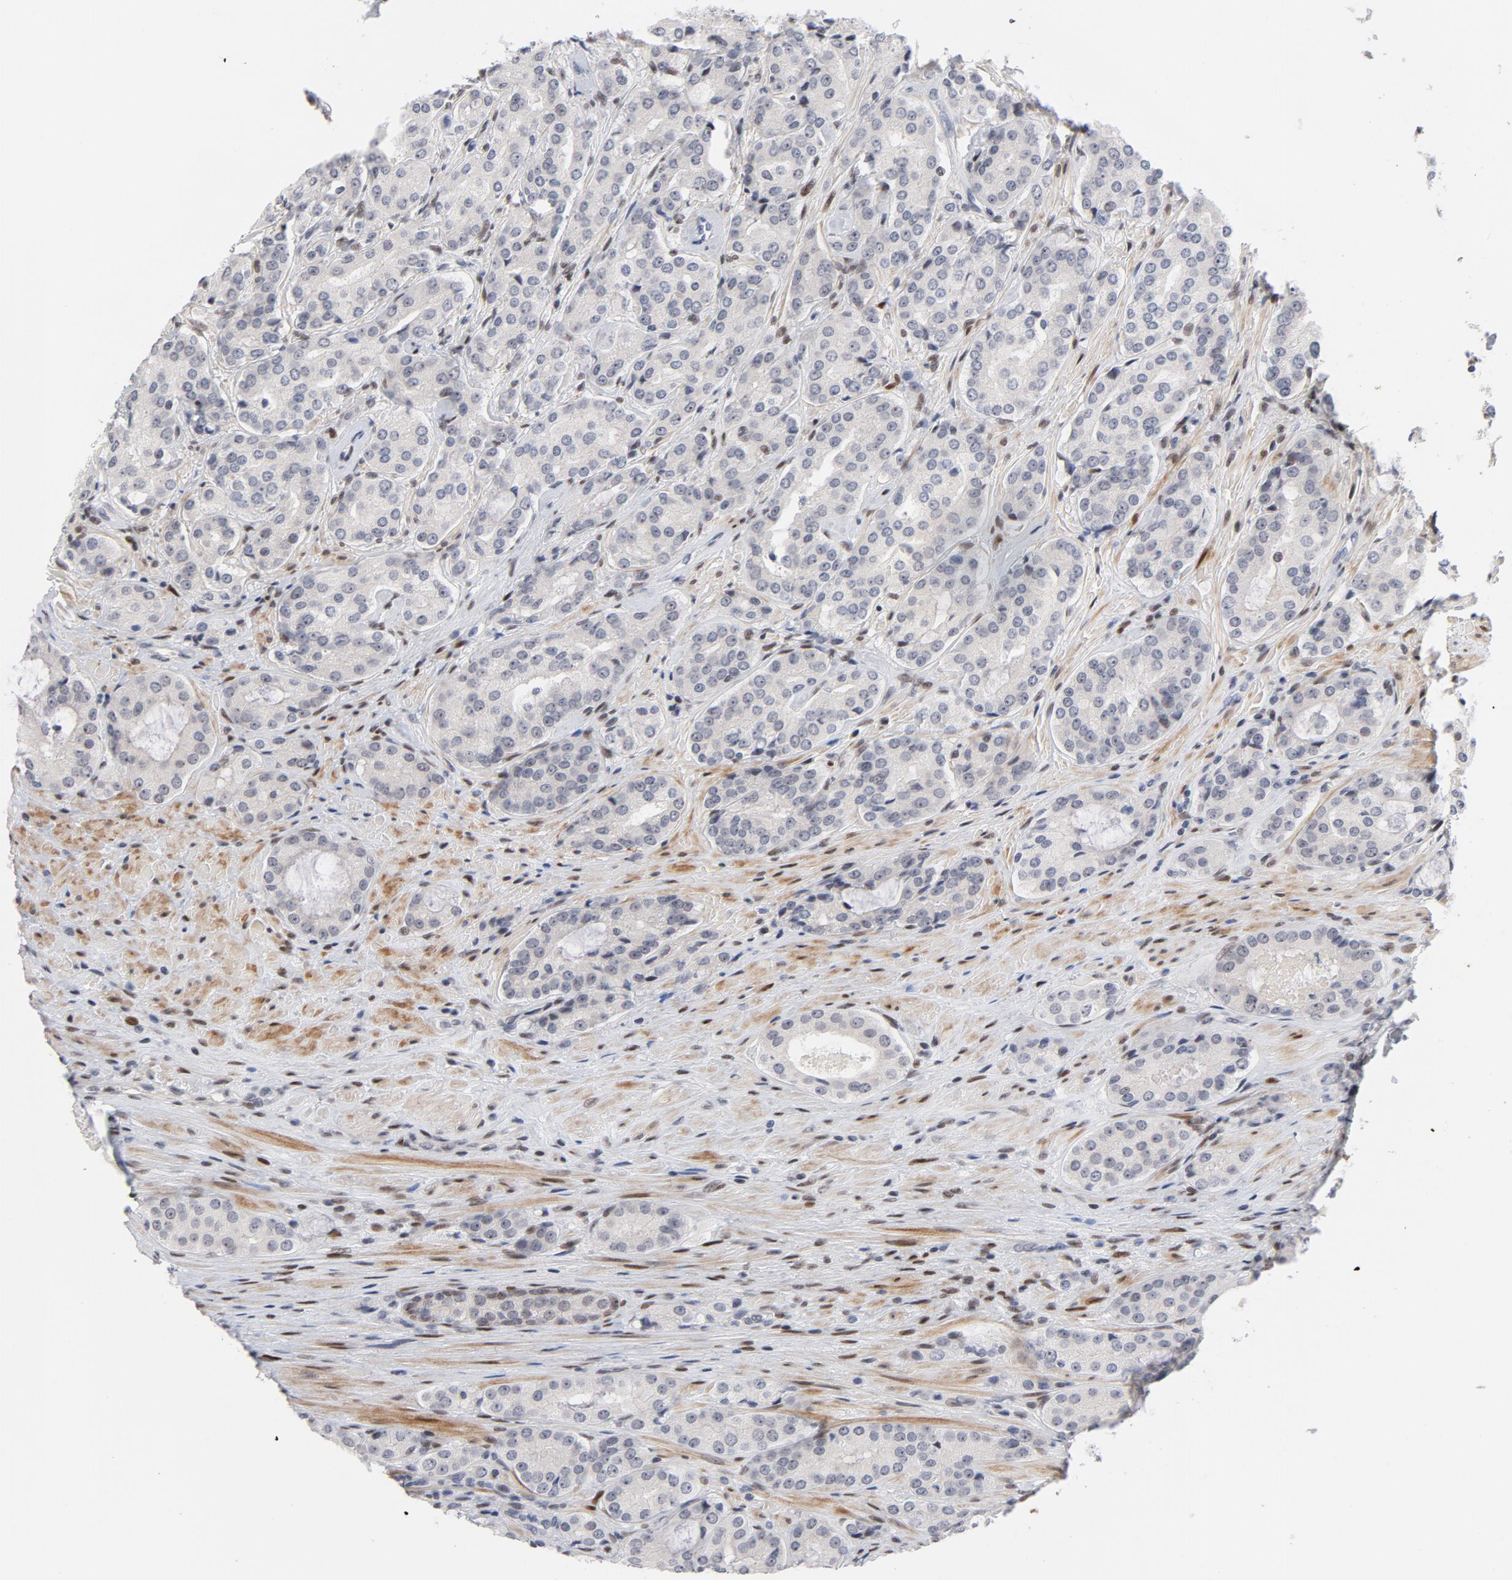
{"staining": {"intensity": "weak", "quantity": "<25%", "location": "nuclear"}, "tissue": "prostate cancer", "cell_type": "Tumor cells", "image_type": "cancer", "snomed": [{"axis": "morphology", "description": "Adenocarcinoma, High grade"}, {"axis": "topography", "description": "Prostate"}], "caption": "Prostate cancer was stained to show a protein in brown. There is no significant positivity in tumor cells. (Immunohistochemistry (ihc), brightfield microscopy, high magnification).", "gene": "NFIC", "patient": {"sex": "male", "age": 72}}